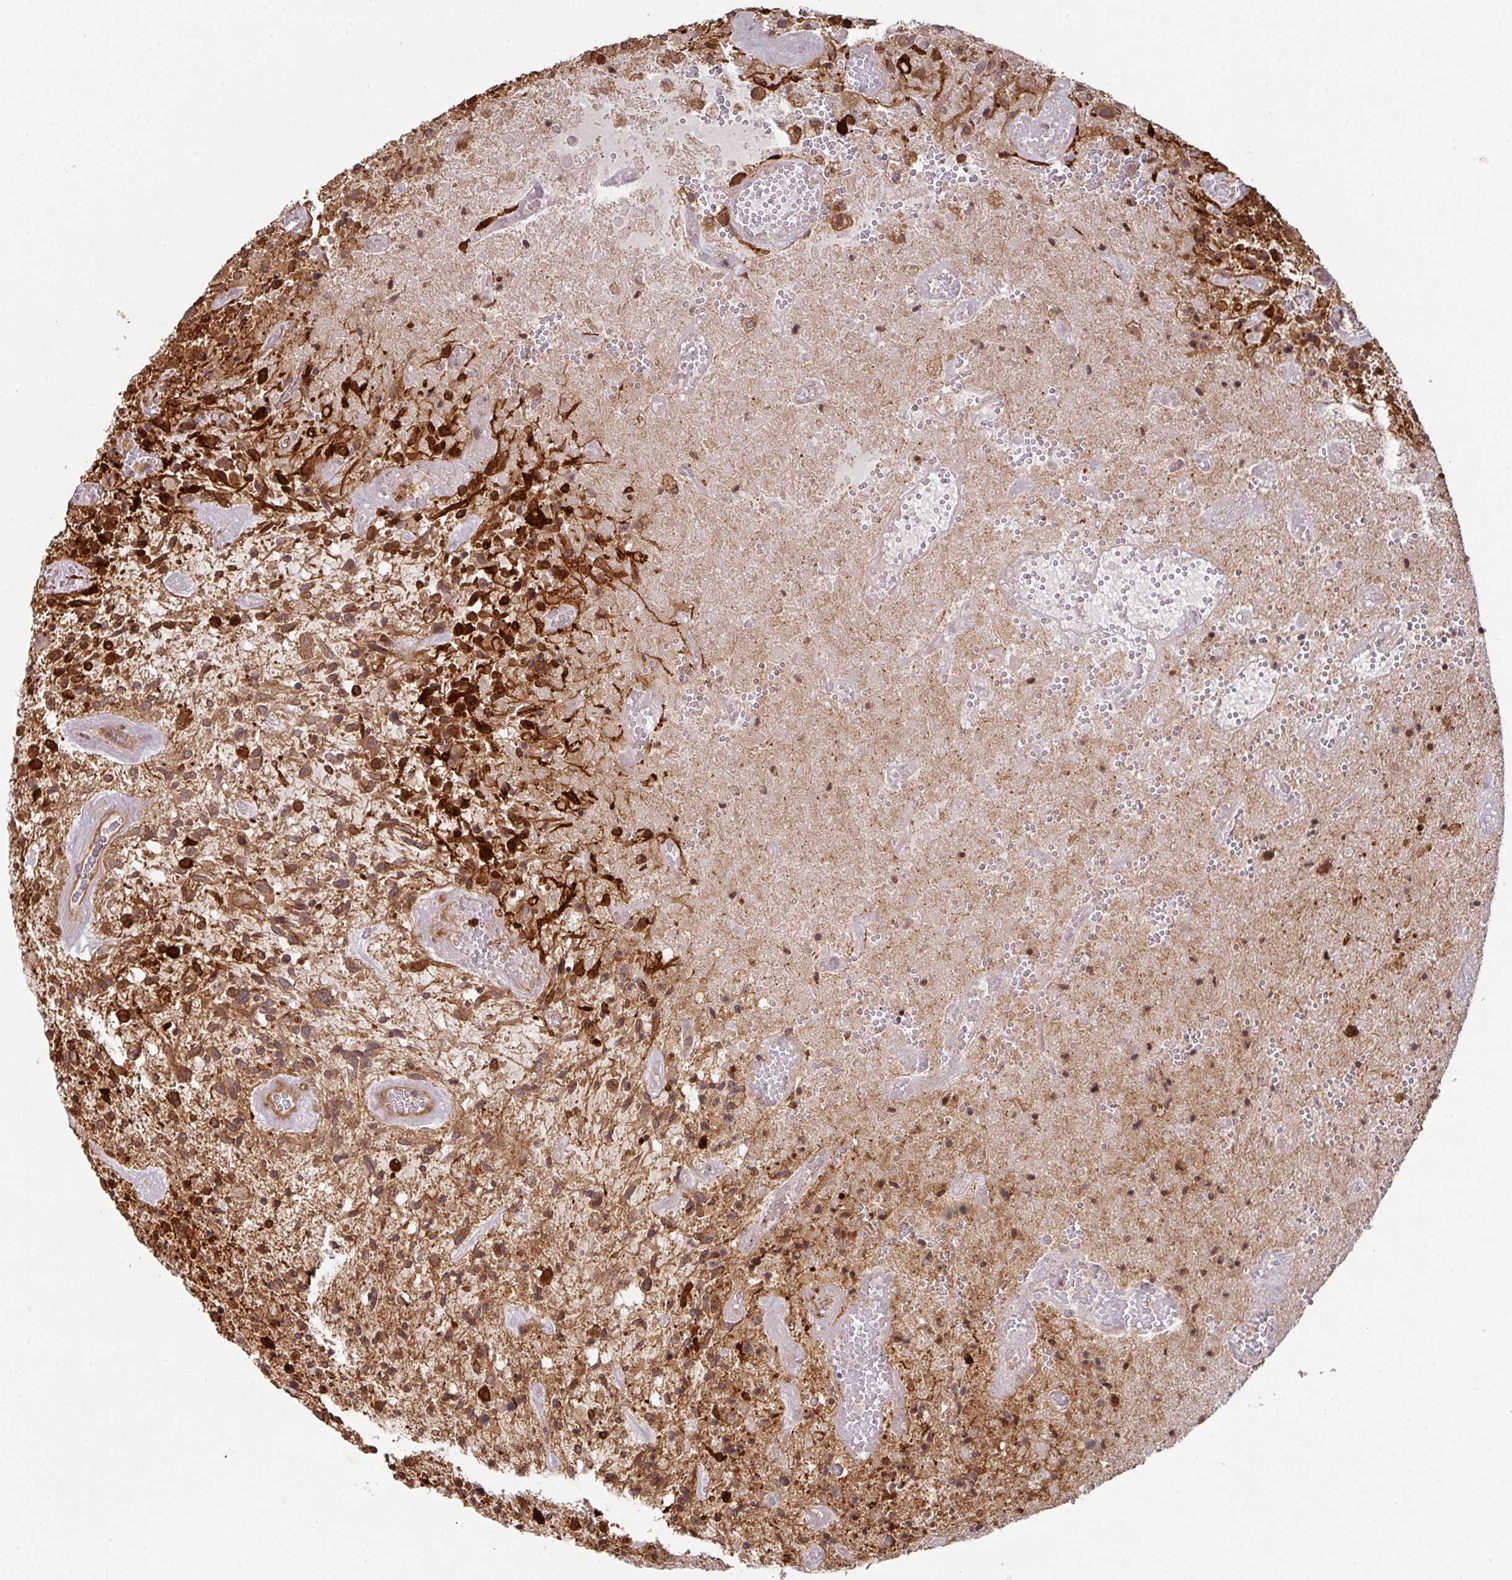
{"staining": {"intensity": "strong", "quantity": "25%-75%", "location": "cytoplasmic/membranous"}, "tissue": "glioma", "cell_type": "Tumor cells", "image_type": "cancer", "snomed": [{"axis": "morphology", "description": "Glioma, malignant, High grade"}, {"axis": "topography", "description": "Brain"}], "caption": "Human malignant glioma (high-grade) stained with a protein marker reveals strong staining in tumor cells.", "gene": "CYFIP2", "patient": {"sex": "male", "age": 47}}